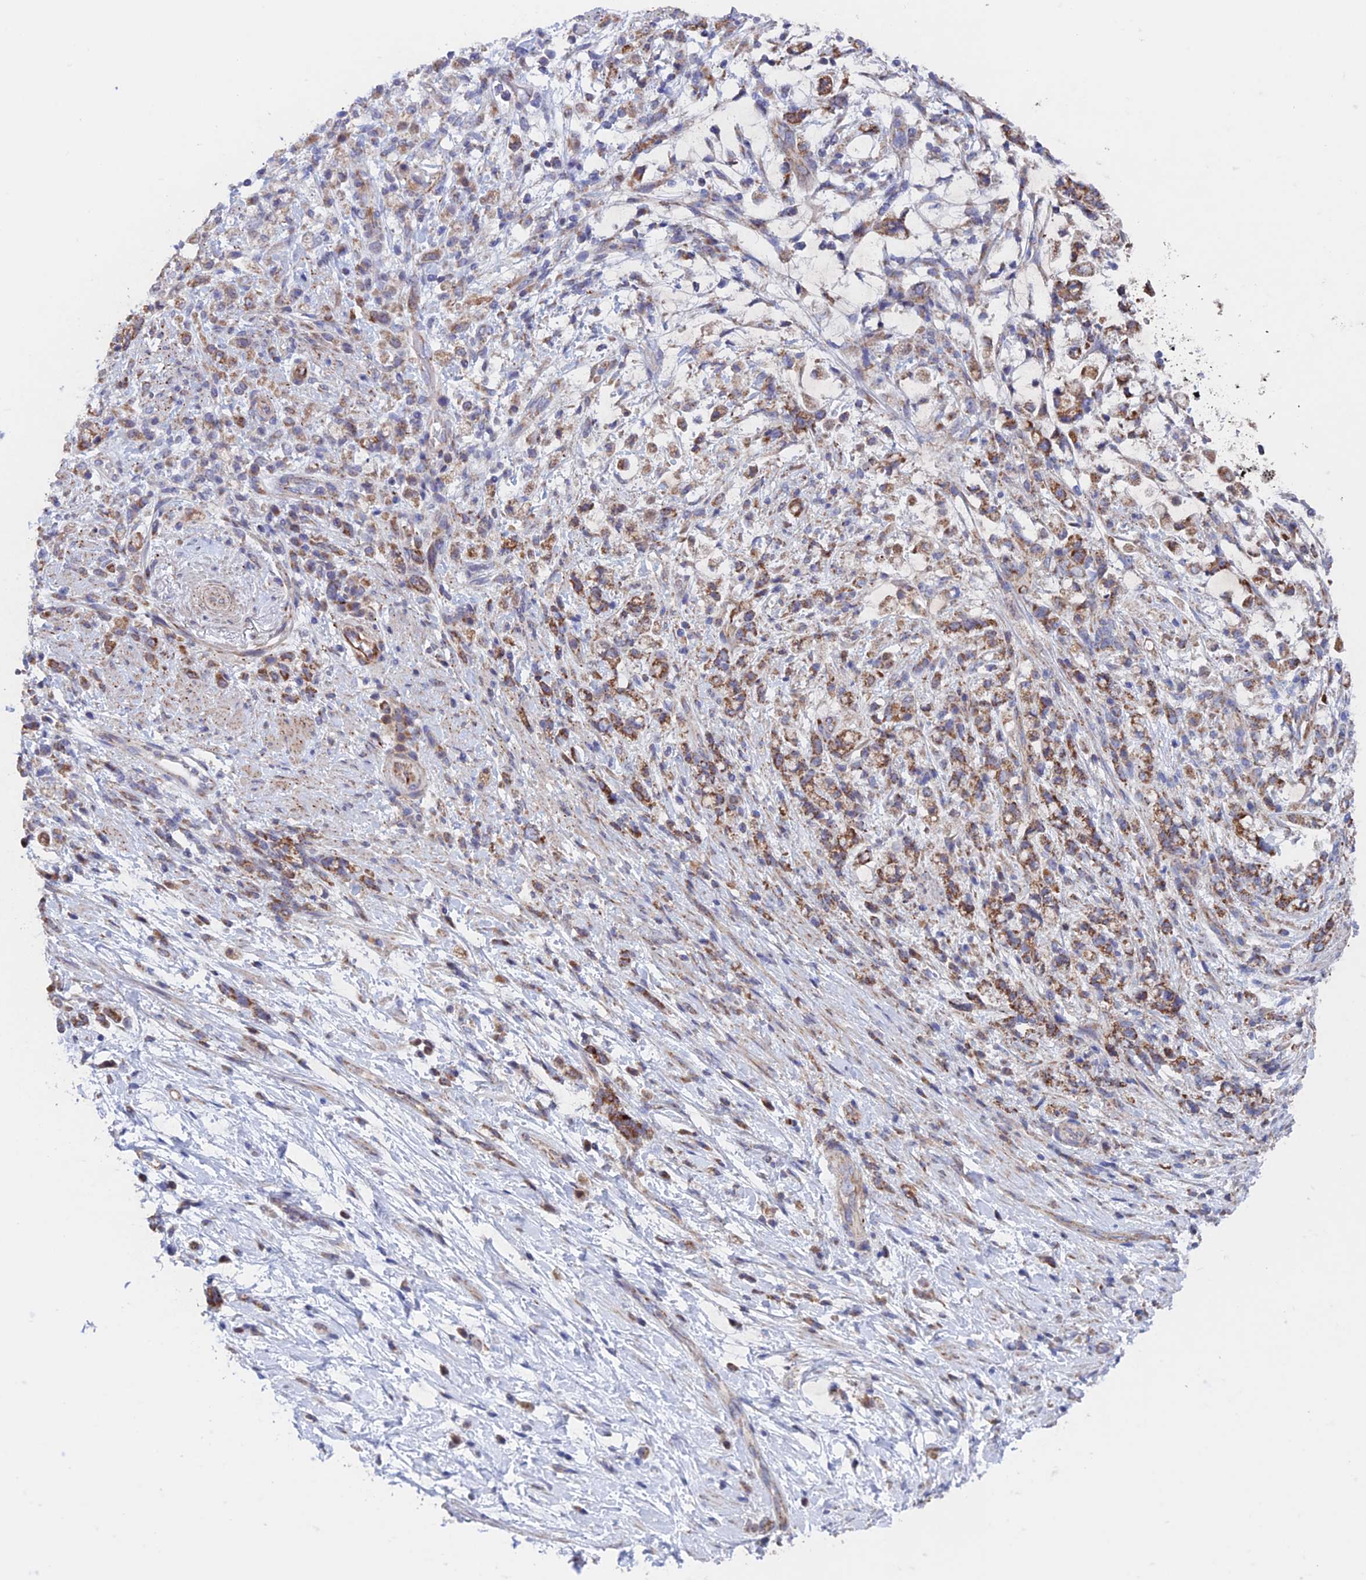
{"staining": {"intensity": "strong", "quantity": ">75%", "location": "cytoplasmic/membranous"}, "tissue": "stomach cancer", "cell_type": "Tumor cells", "image_type": "cancer", "snomed": [{"axis": "morphology", "description": "Adenocarcinoma, NOS"}, {"axis": "topography", "description": "Stomach"}], "caption": "This histopathology image displays immunohistochemistry staining of stomach cancer (adenocarcinoma), with high strong cytoplasmic/membranous expression in about >75% of tumor cells.", "gene": "MRPL1", "patient": {"sex": "female", "age": 60}}